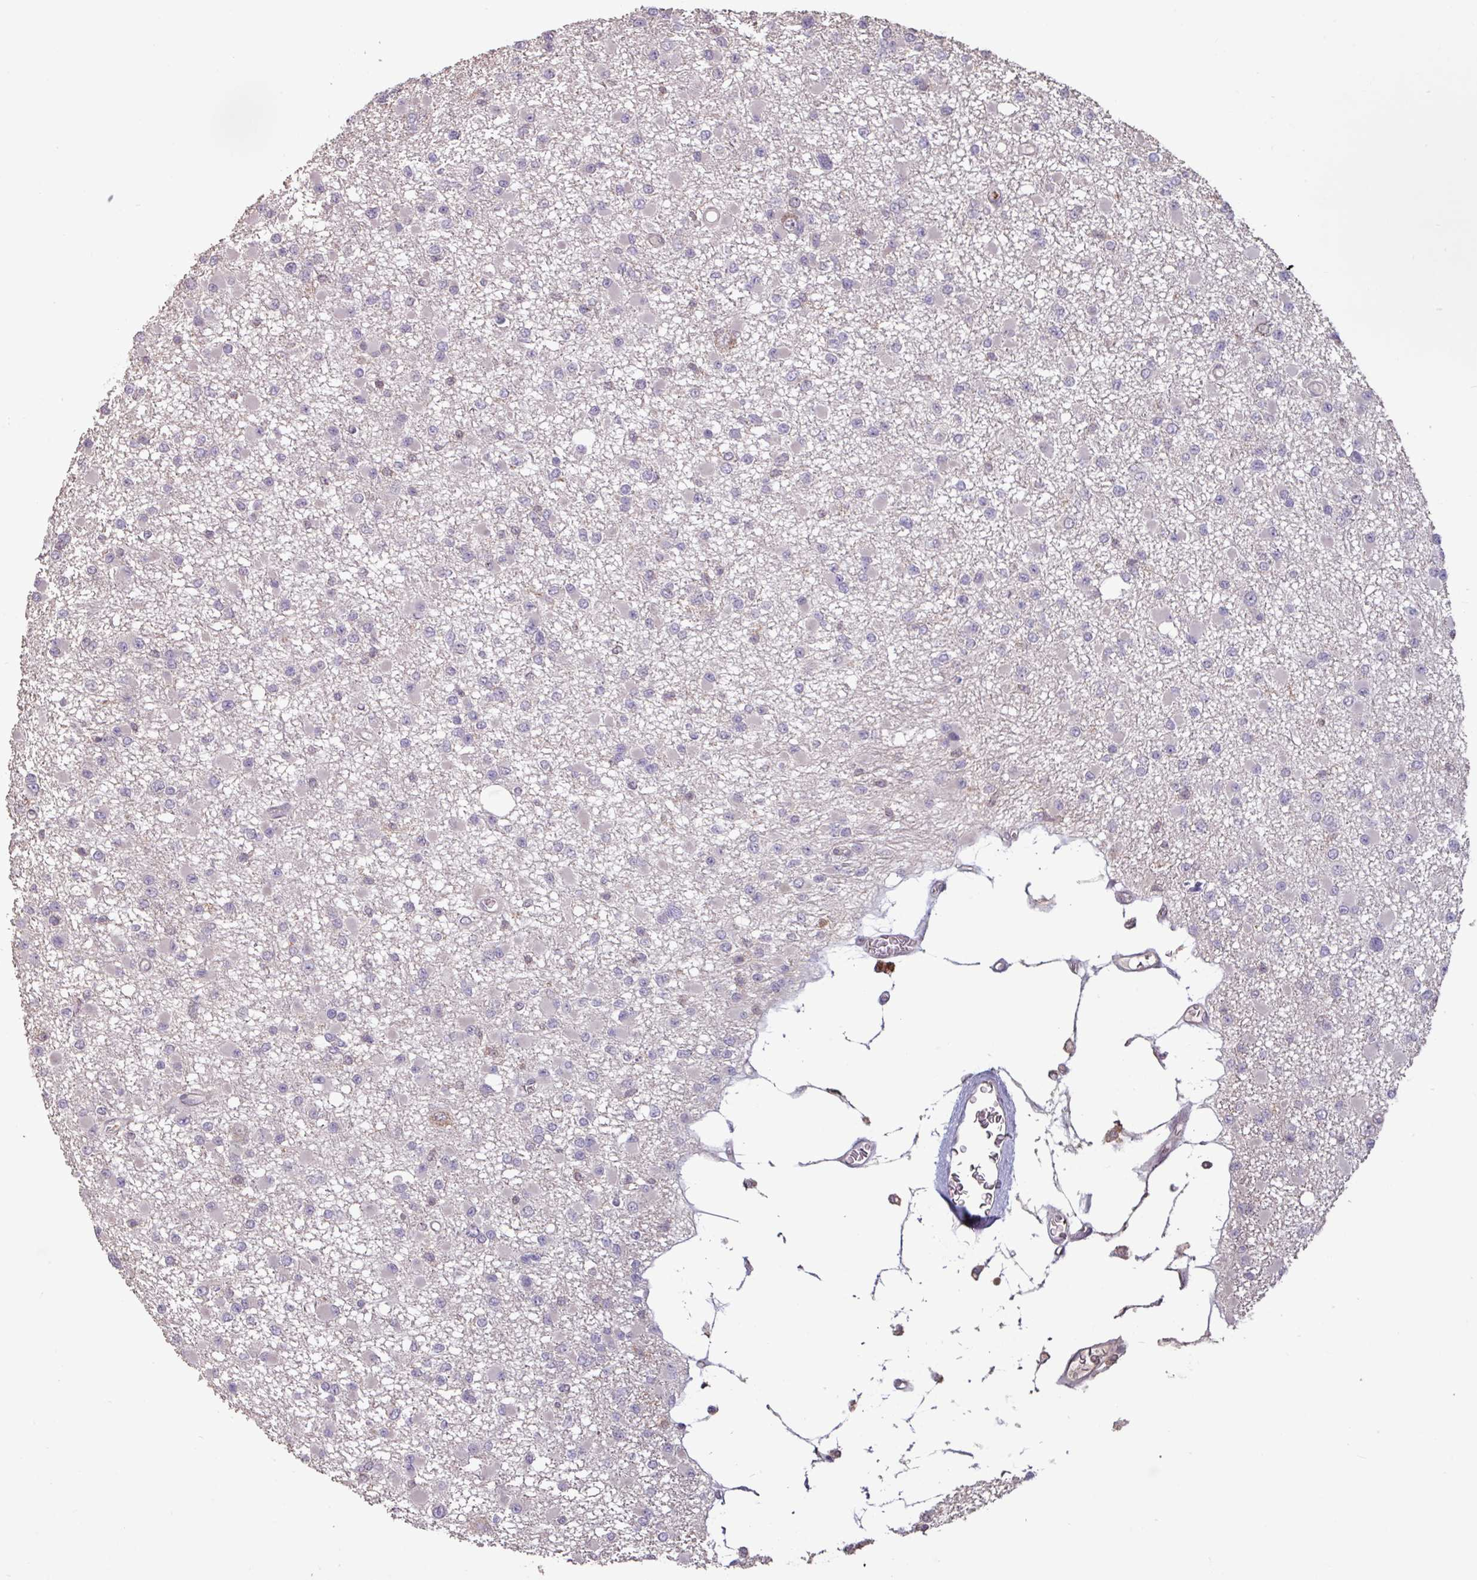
{"staining": {"intensity": "negative", "quantity": "none", "location": "none"}, "tissue": "glioma", "cell_type": "Tumor cells", "image_type": "cancer", "snomed": [{"axis": "morphology", "description": "Glioma, malignant, Low grade"}, {"axis": "topography", "description": "Brain"}], "caption": "A histopathology image of glioma stained for a protein reveals no brown staining in tumor cells.", "gene": "SEC61G", "patient": {"sex": "female", "age": 22}}